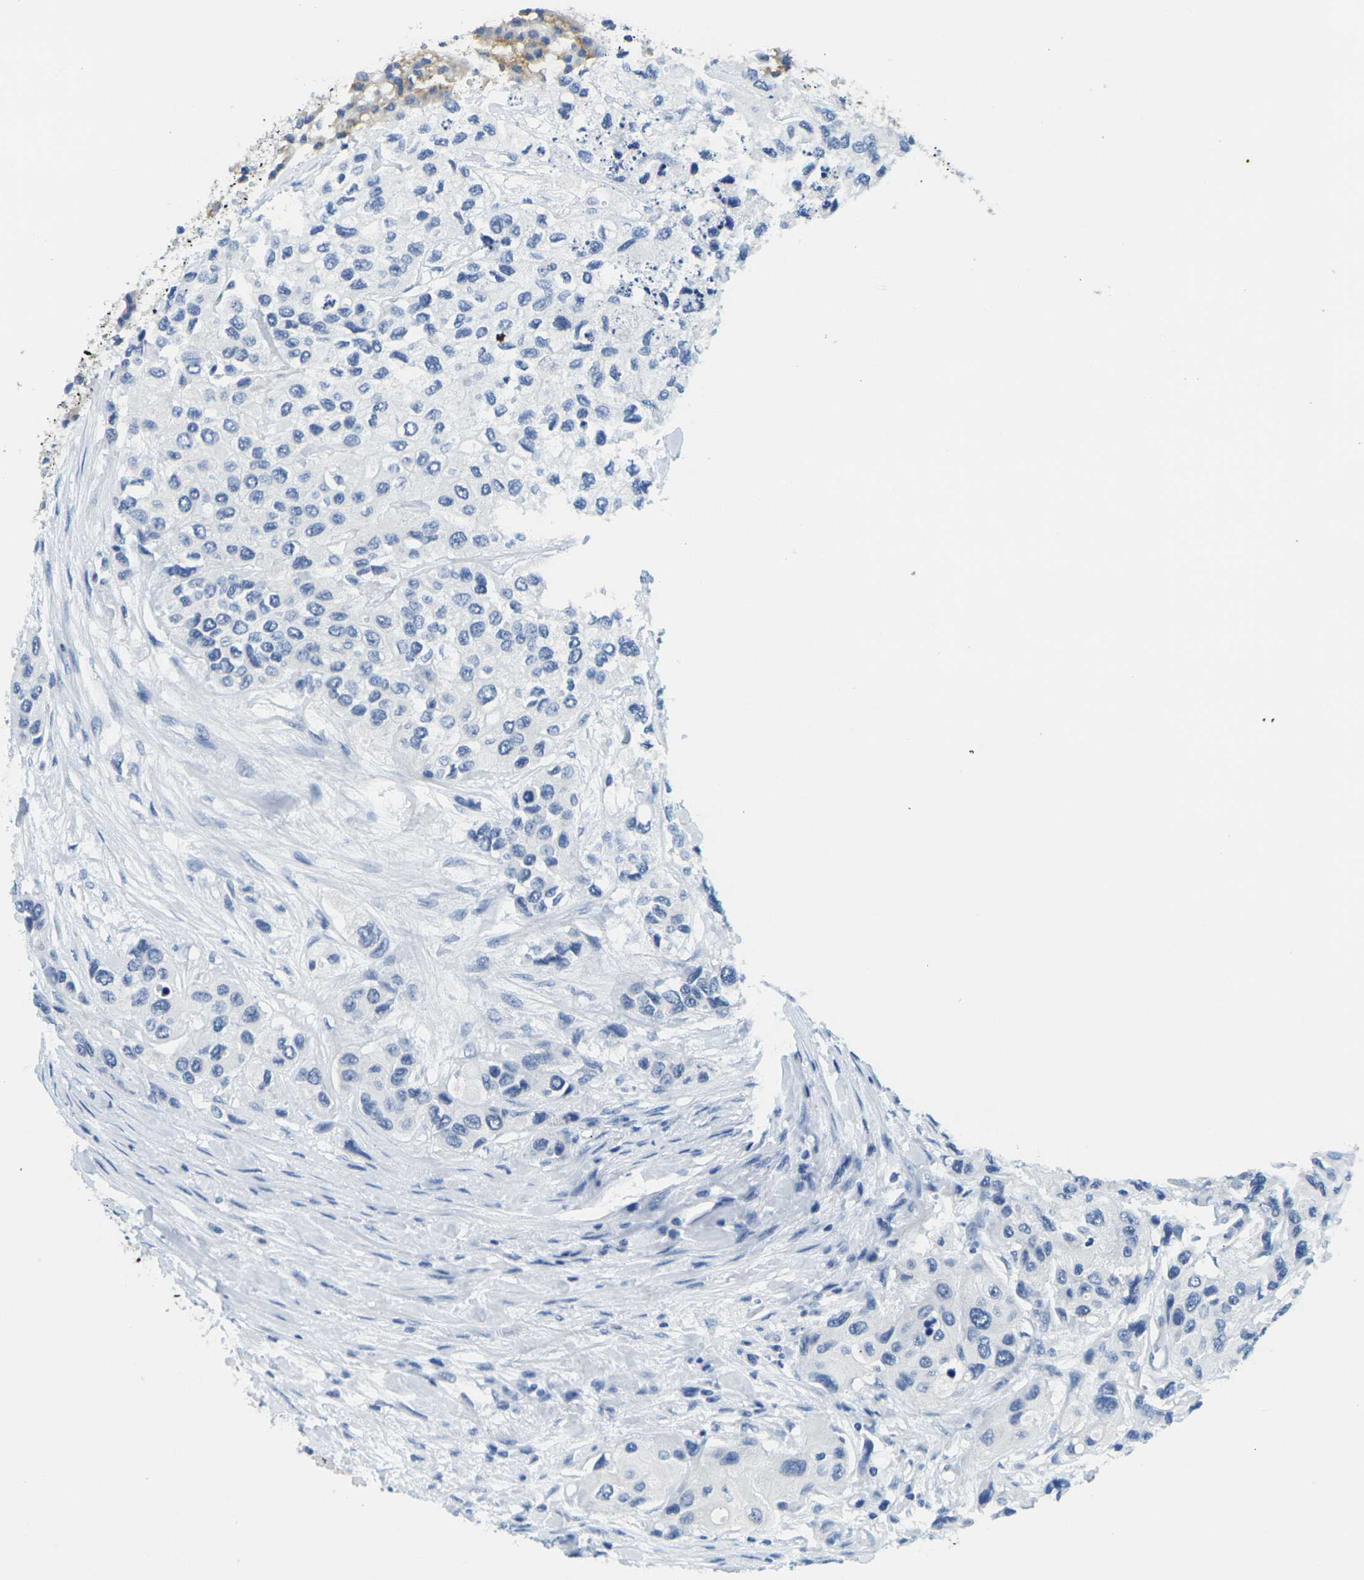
{"staining": {"intensity": "negative", "quantity": "none", "location": "none"}, "tissue": "urothelial cancer", "cell_type": "Tumor cells", "image_type": "cancer", "snomed": [{"axis": "morphology", "description": "Urothelial carcinoma, High grade"}, {"axis": "topography", "description": "Urinary bladder"}], "caption": "A high-resolution image shows immunohistochemistry staining of urothelial carcinoma (high-grade), which demonstrates no significant expression in tumor cells.", "gene": "FAM3D", "patient": {"sex": "female", "age": 56}}